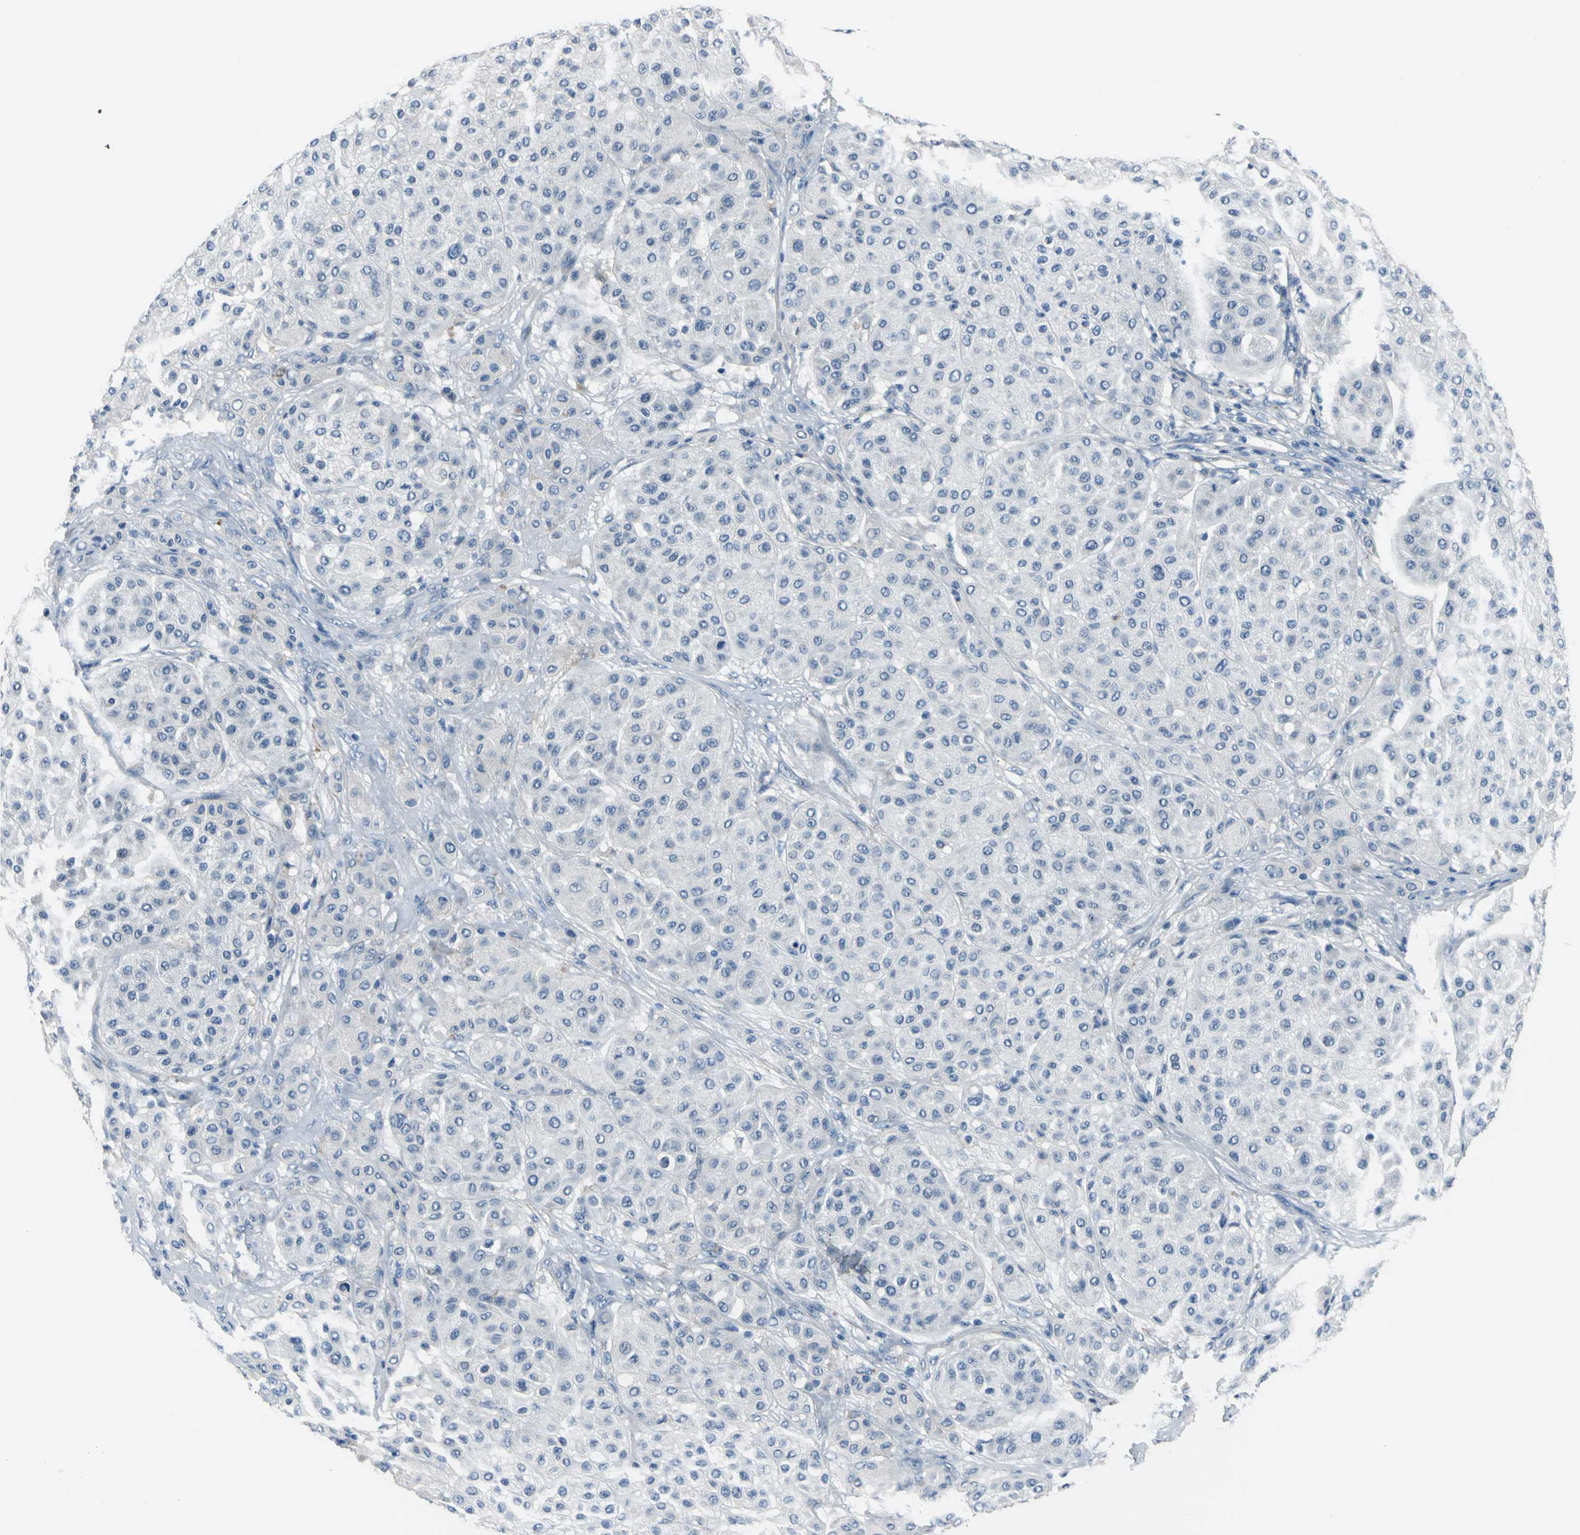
{"staining": {"intensity": "negative", "quantity": "none", "location": "none"}, "tissue": "melanoma", "cell_type": "Tumor cells", "image_type": "cancer", "snomed": [{"axis": "morphology", "description": "Normal tissue, NOS"}, {"axis": "morphology", "description": "Malignant melanoma, Metastatic site"}, {"axis": "topography", "description": "Skin"}], "caption": "The micrograph exhibits no staining of tumor cells in melanoma. (Stains: DAB IHC with hematoxylin counter stain, Microscopy: brightfield microscopy at high magnification).", "gene": "ZNF415", "patient": {"sex": "male", "age": 41}}